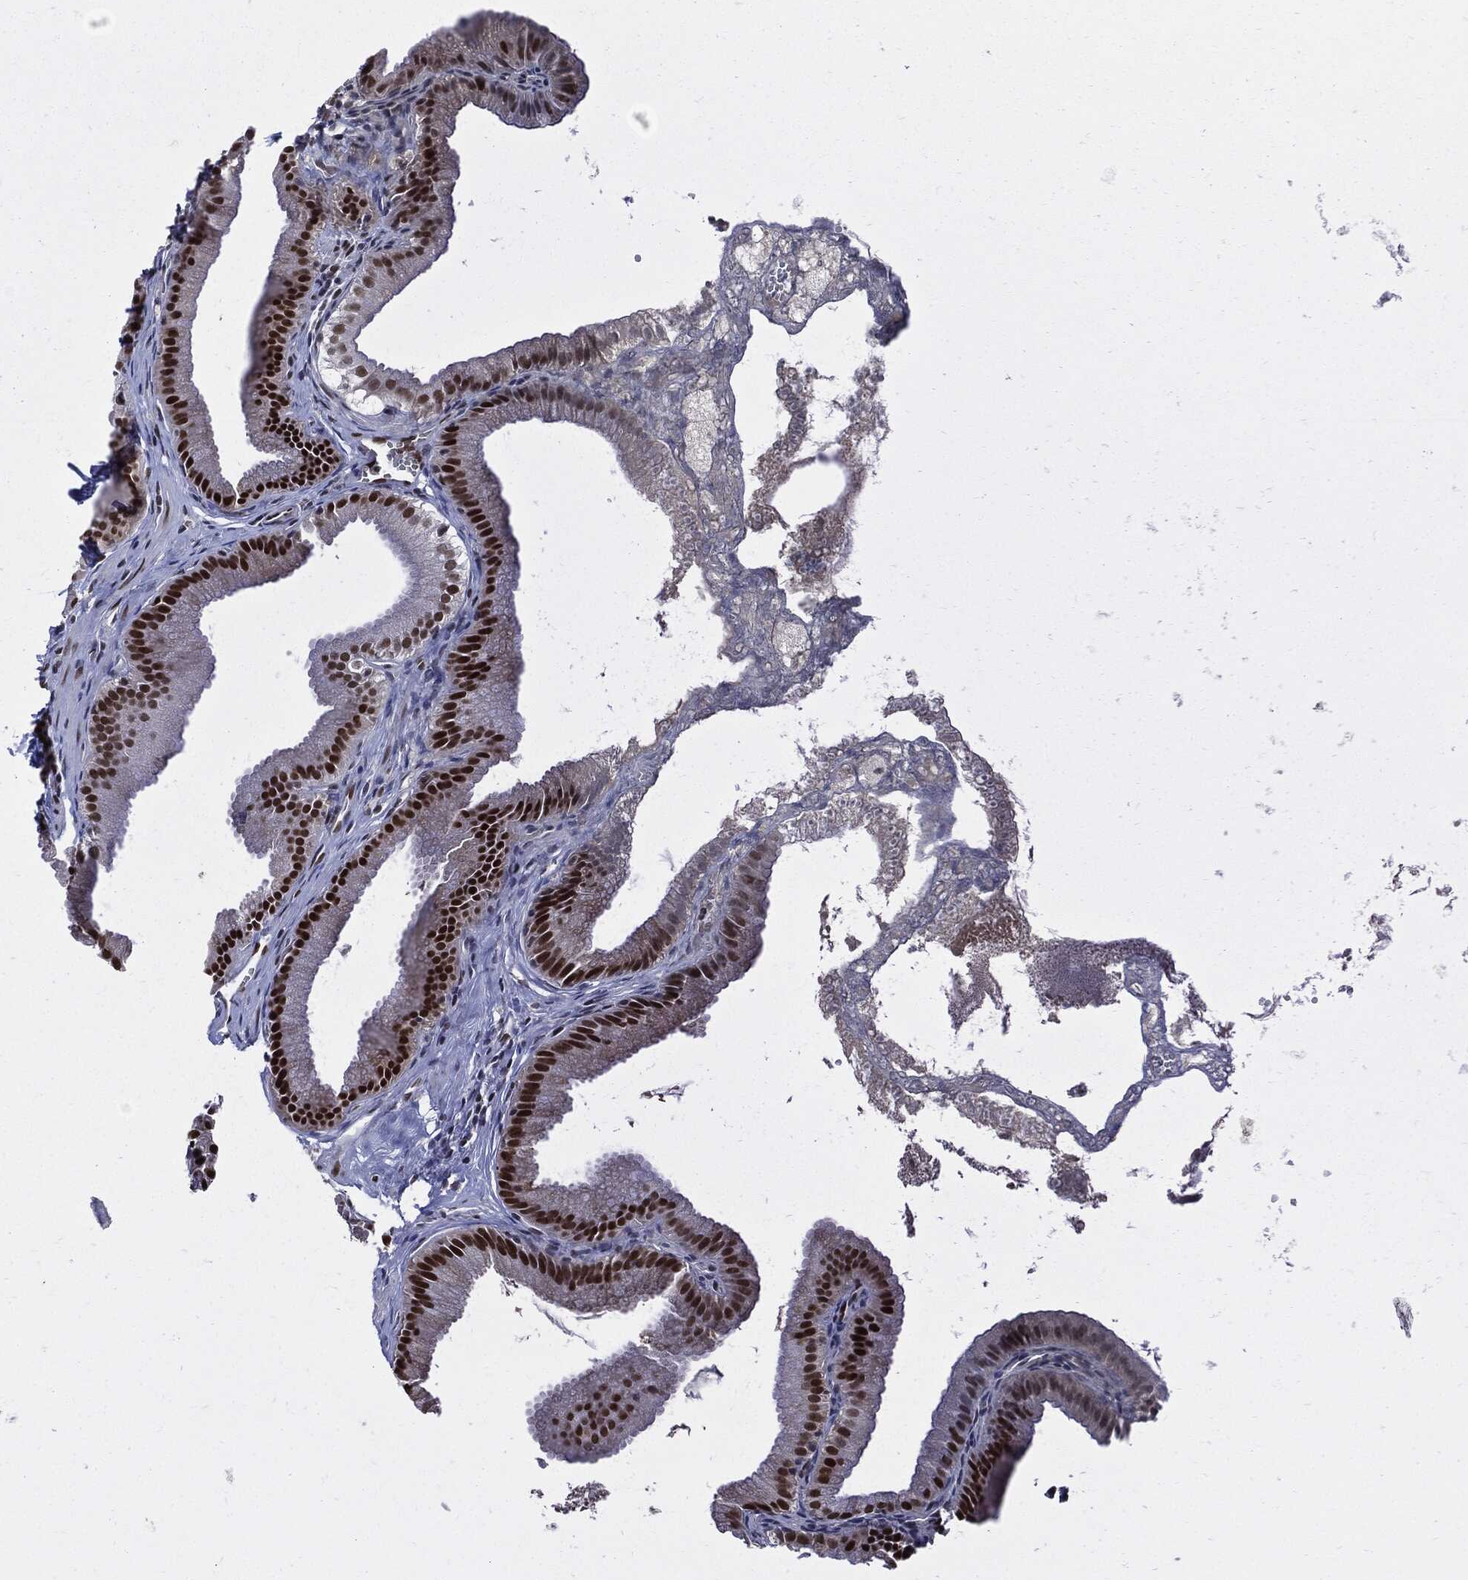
{"staining": {"intensity": "strong", "quantity": ">75%", "location": "nuclear"}, "tissue": "gallbladder", "cell_type": "Glandular cells", "image_type": "normal", "snomed": [{"axis": "morphology", "description": "Normal tissue, NOS"}, {"axis": "topography", "description": "Gallbladder"}], "caption": "Immunohistochemistry (IHC) of normal human gallbladder displays high levels of strong nuclear staining in approximately >75% of glandular cells.", "gene": "PCNA", "patient": {"sex": "male", "age": 38}}